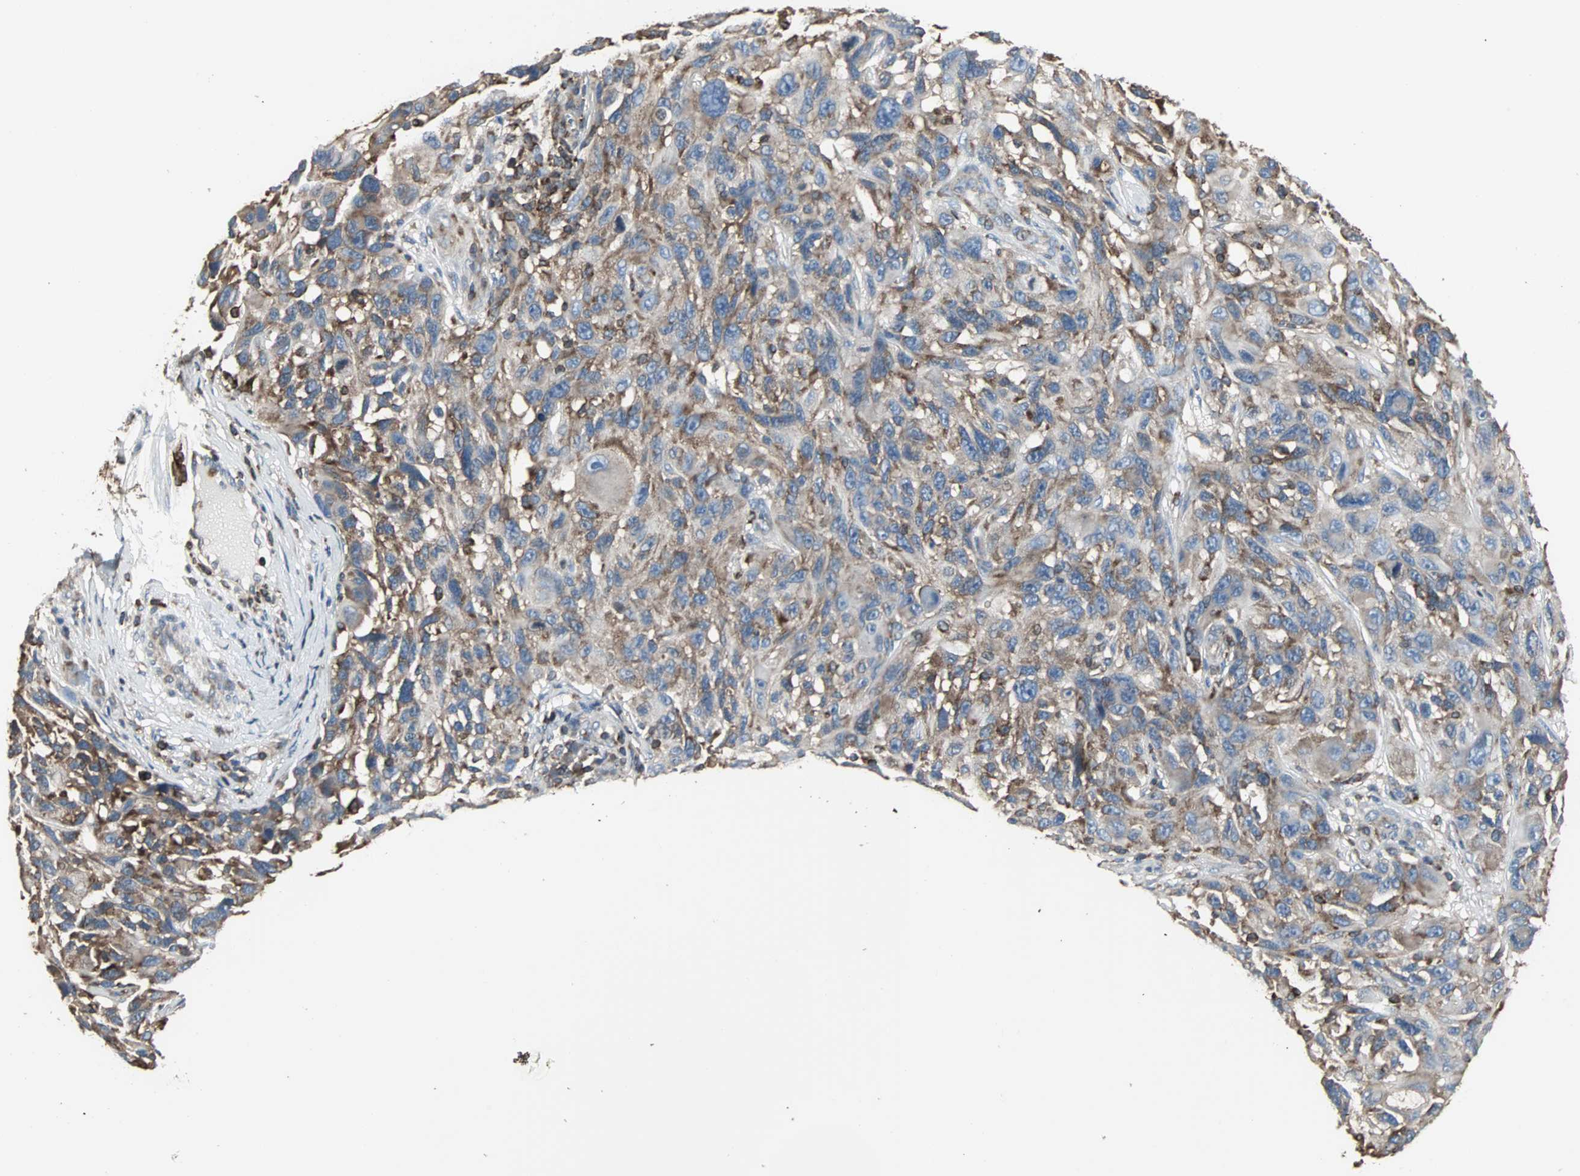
{"staining": {"intensity": "moderate", "quantity": ">75%", "location": "cytoplasmic/membranous"}, "tissue": "melanoma", "cell_type": "Tumor cells", "image_type": "cancer", "snomed": [{"axis": "morphology", "description": "Malignant melanoma, NOS"}, {"axis": "topography", "description": "Skin"}], "caption": "Approximately >75% of tumor cells in human melanoma reveal moderate cytoplasmic/membranous protein positivity as visualized by brown immunohistochemical staining.", "gene": "LRRFIP1", "patient": {"sex": "male", "age": 53}}